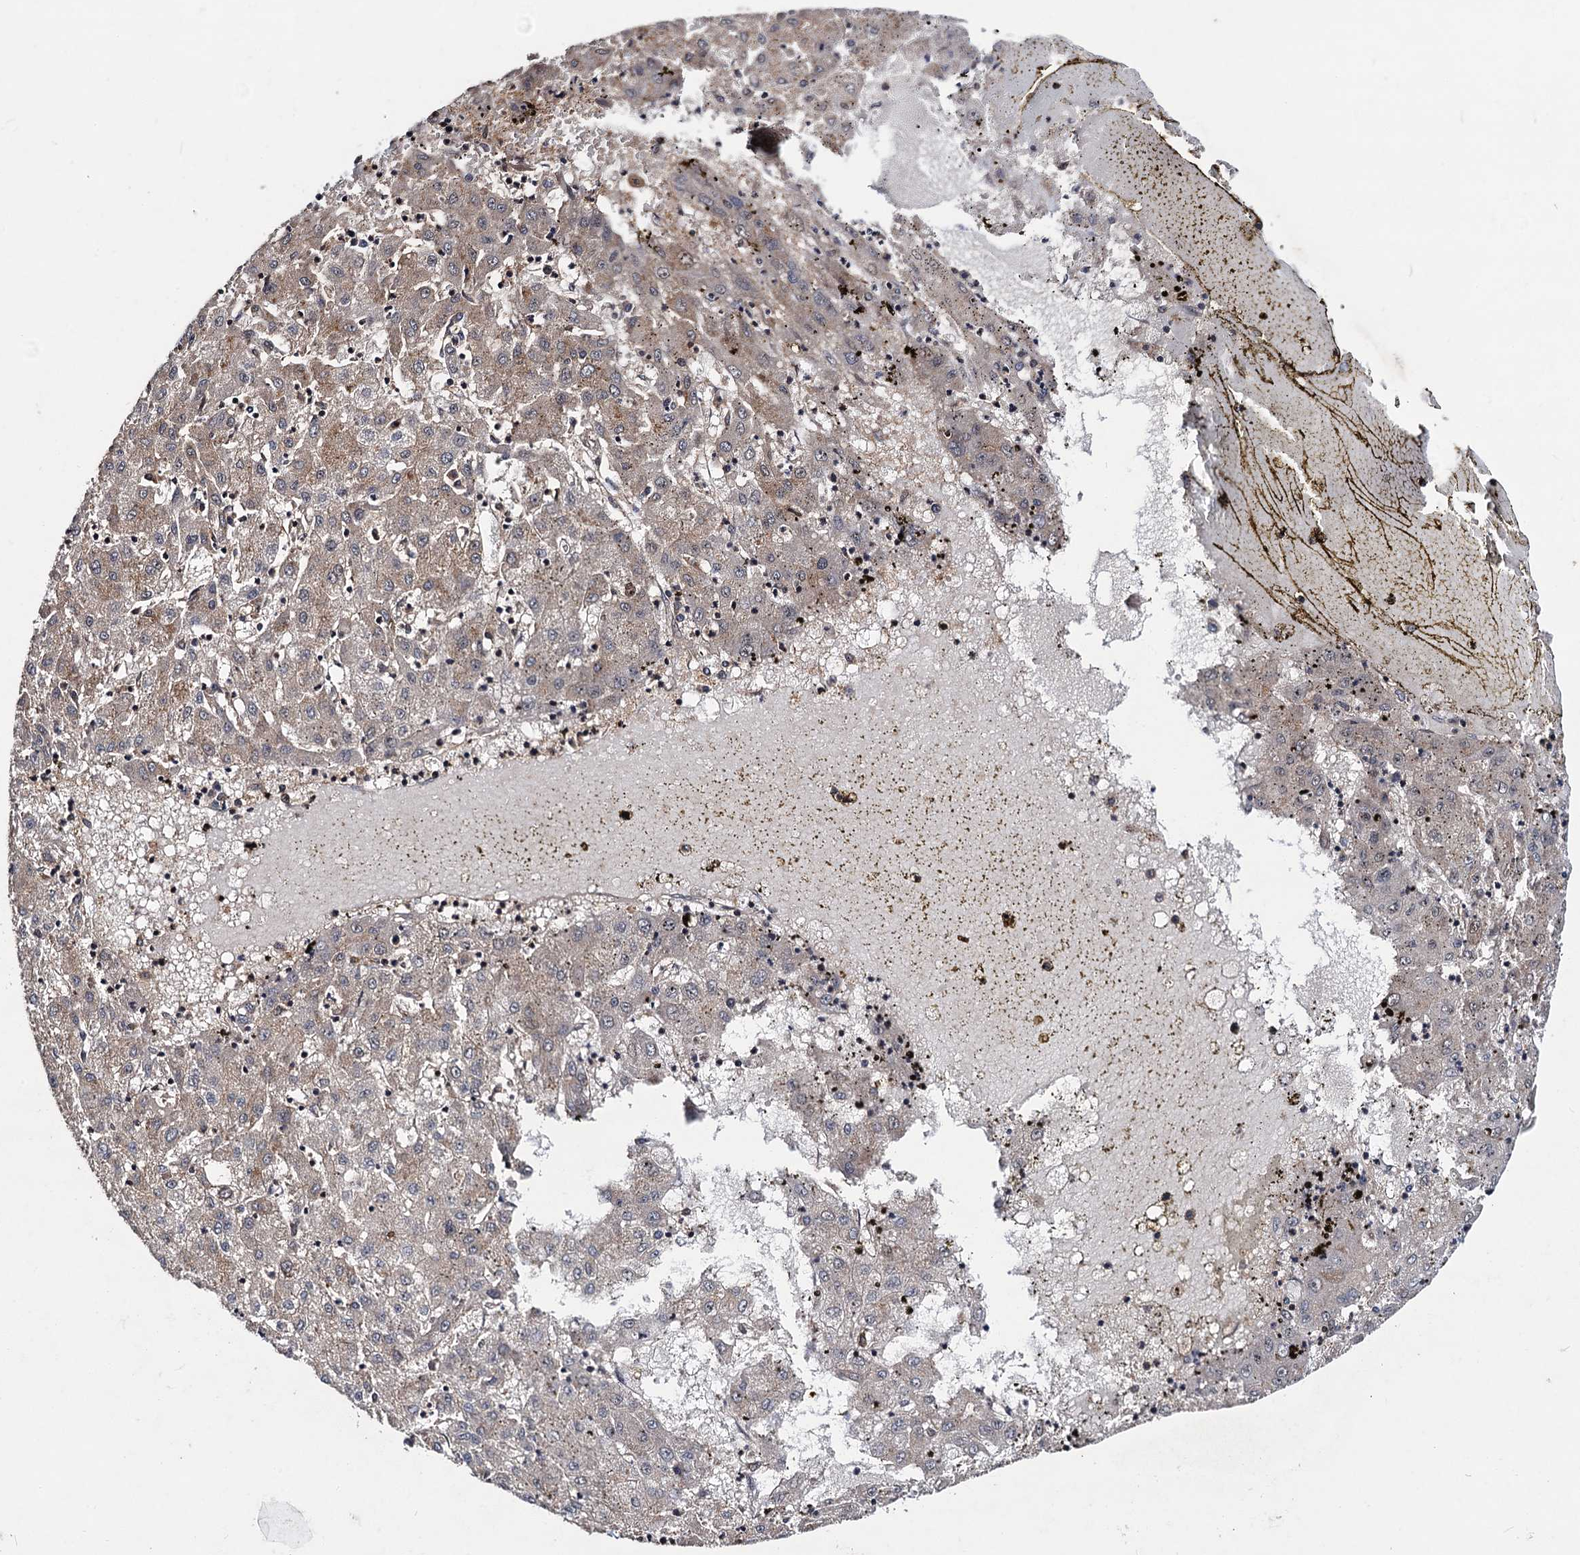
{"staining": {"intensity": "moderate", "quantity": "<25%", "location": "cytoplasmic/membranous"}, "tissue": "liver cancer", "cell_type": "Tumor cells", "image_type": "cancer", "snomed": [{"axis": "morphology", "description": "Carcinoma, Hepatocellular, NOS"}, {"axis": "topography", "description": "Liver"}], "caption": "The micrograph exhibits staining of liver hepatocellular carcinoma, revealing moderate cytoplasmic/membranous protein positivity (brown color) within tumor cells.", "gene": "KXD1", "patient": {"sex": "male", "age": 72}}